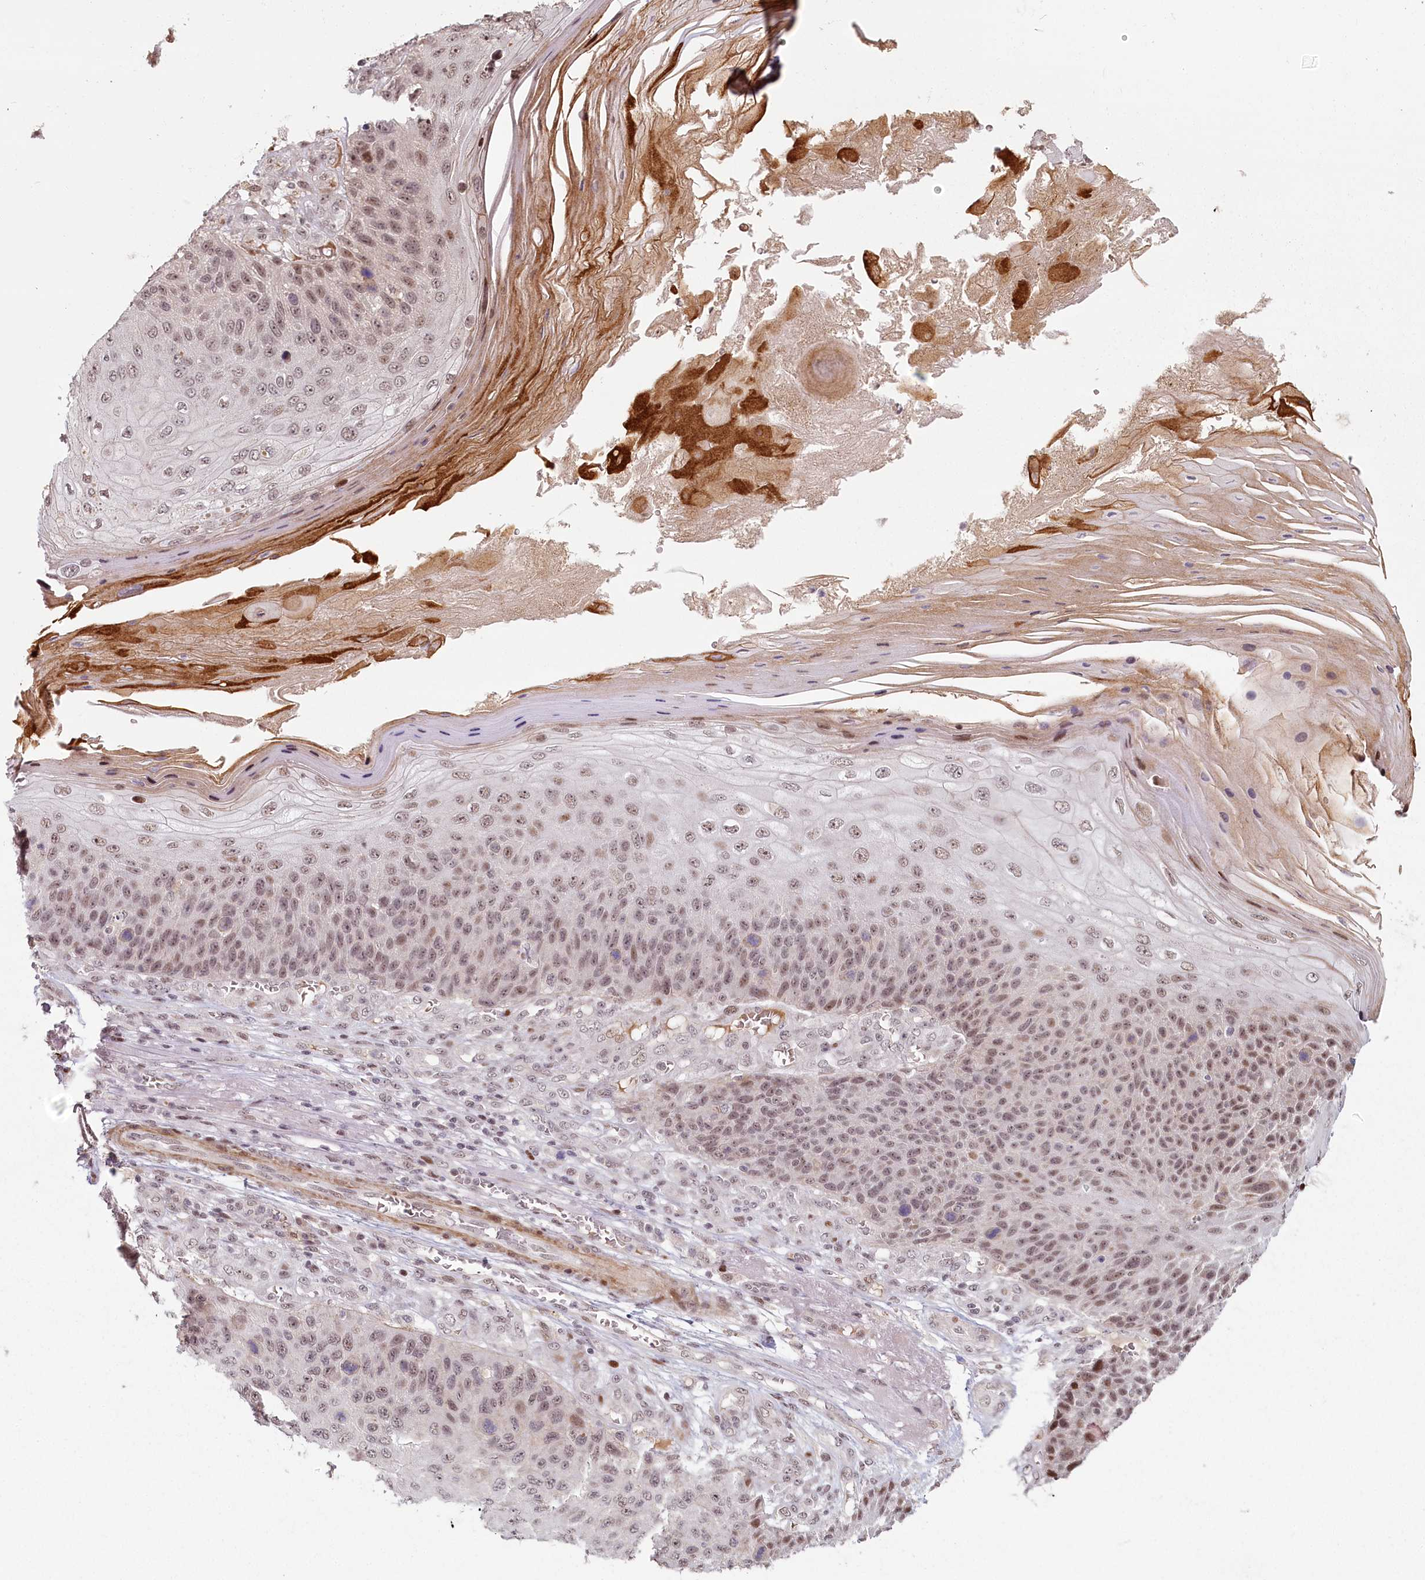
{"staining": {"intensity": "weak", "quantity": ">75%", "location": "nuclear"}, "tissue": "skin cancer", "cell_type": "Tumor cells", "image_type": "cancer", "snomed": [{"axis": "morphology", "description": "Squamous cell carcinoma, NOS"}, {"axis": "topography", "description": "Skin"}], "caption": "Protein positivity by immunohistochemistry (IHC) shows weak nuclear staining in approximately >75% of tumor cells in skin squamous cell carcinoma. (Stains: DAB in brown, nuclei in blue, Microscopy: brightfield microscopy at high magnification).", "gene": "FAM204A", "patient": {"sex": "female", "age": 88}}